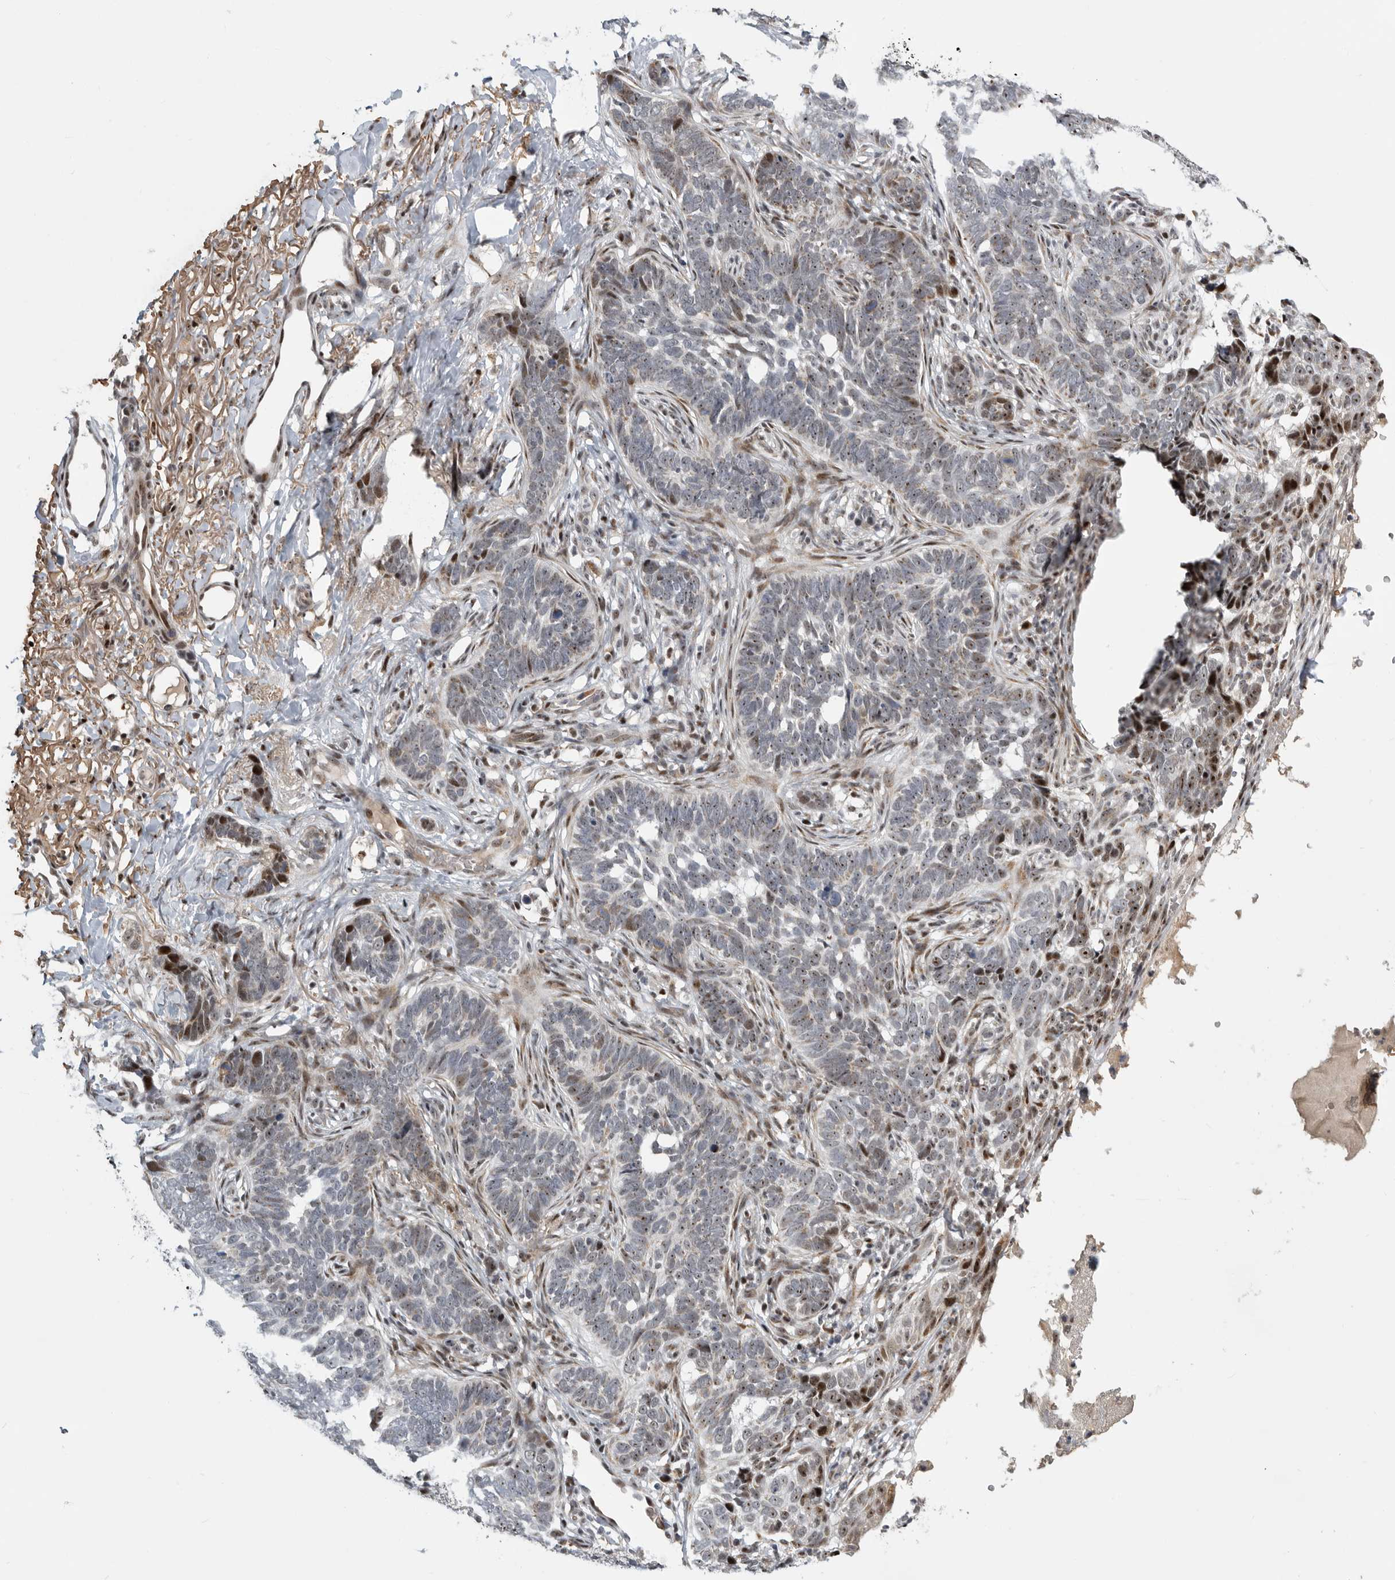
{"staining": {"intensity": "weak", "quantity": "25%-75%", "location": "nuclear"}, "tissue": "skin cancer", "cell_type": "Tumor cells", "image_type": "cancer", "snomed": [{"axis": "morphology", "description": "Normal tissue, NOS"}, {"axis": "morphology", "description": "Basal cell carcinoma"}, {"axis": "topography", "description": "Skin"}], "caption": "The immunohistochemical stain highlights weak nuclear expression in tumor cells of skin basal cell carcinoma tissue.", "gene": "PCMTD1", "patient": {"sex": "male", "age": 77}}